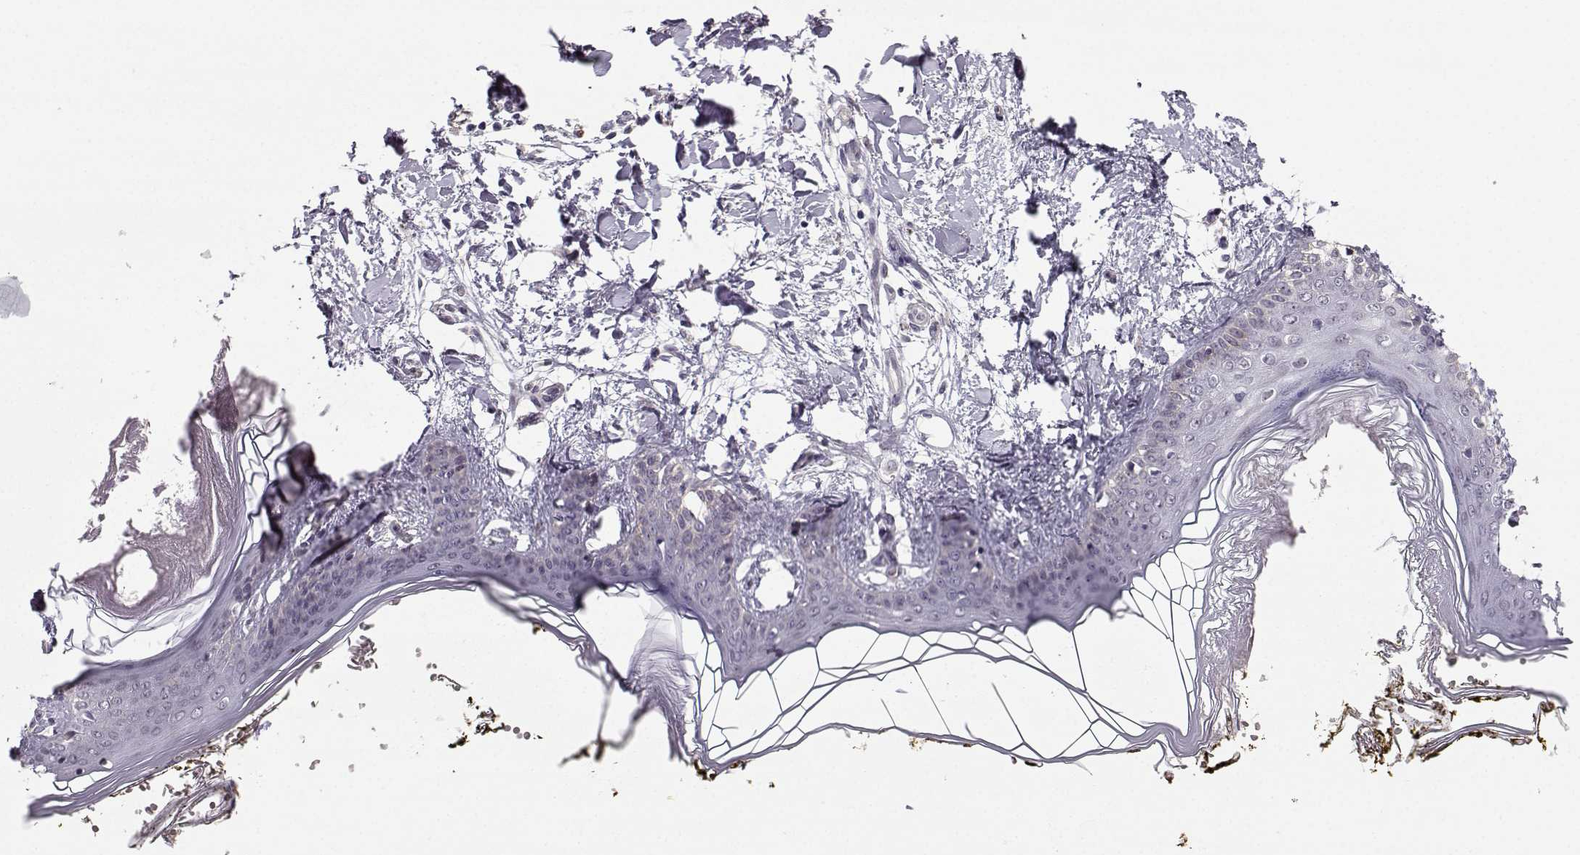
{"staining": {"intensity": "negative", "quantity": "none", "location": "none"}, "tissue": "skin", "cell_type": "Fibroblasts", "image_type": "normal", "snomed": [{"axis": "morphology", "description": "Normal tissue, NOS"}, {"axis": "topography", "description": "Skin"}], "caption": "The micrograph reveals no staining of fibroblasts in unremarkable skin. (DAB immunohistochemistry (IHC), high magnification).", "gene": "TSPYL5", "patient": {"sex": "female", "age": 34}}